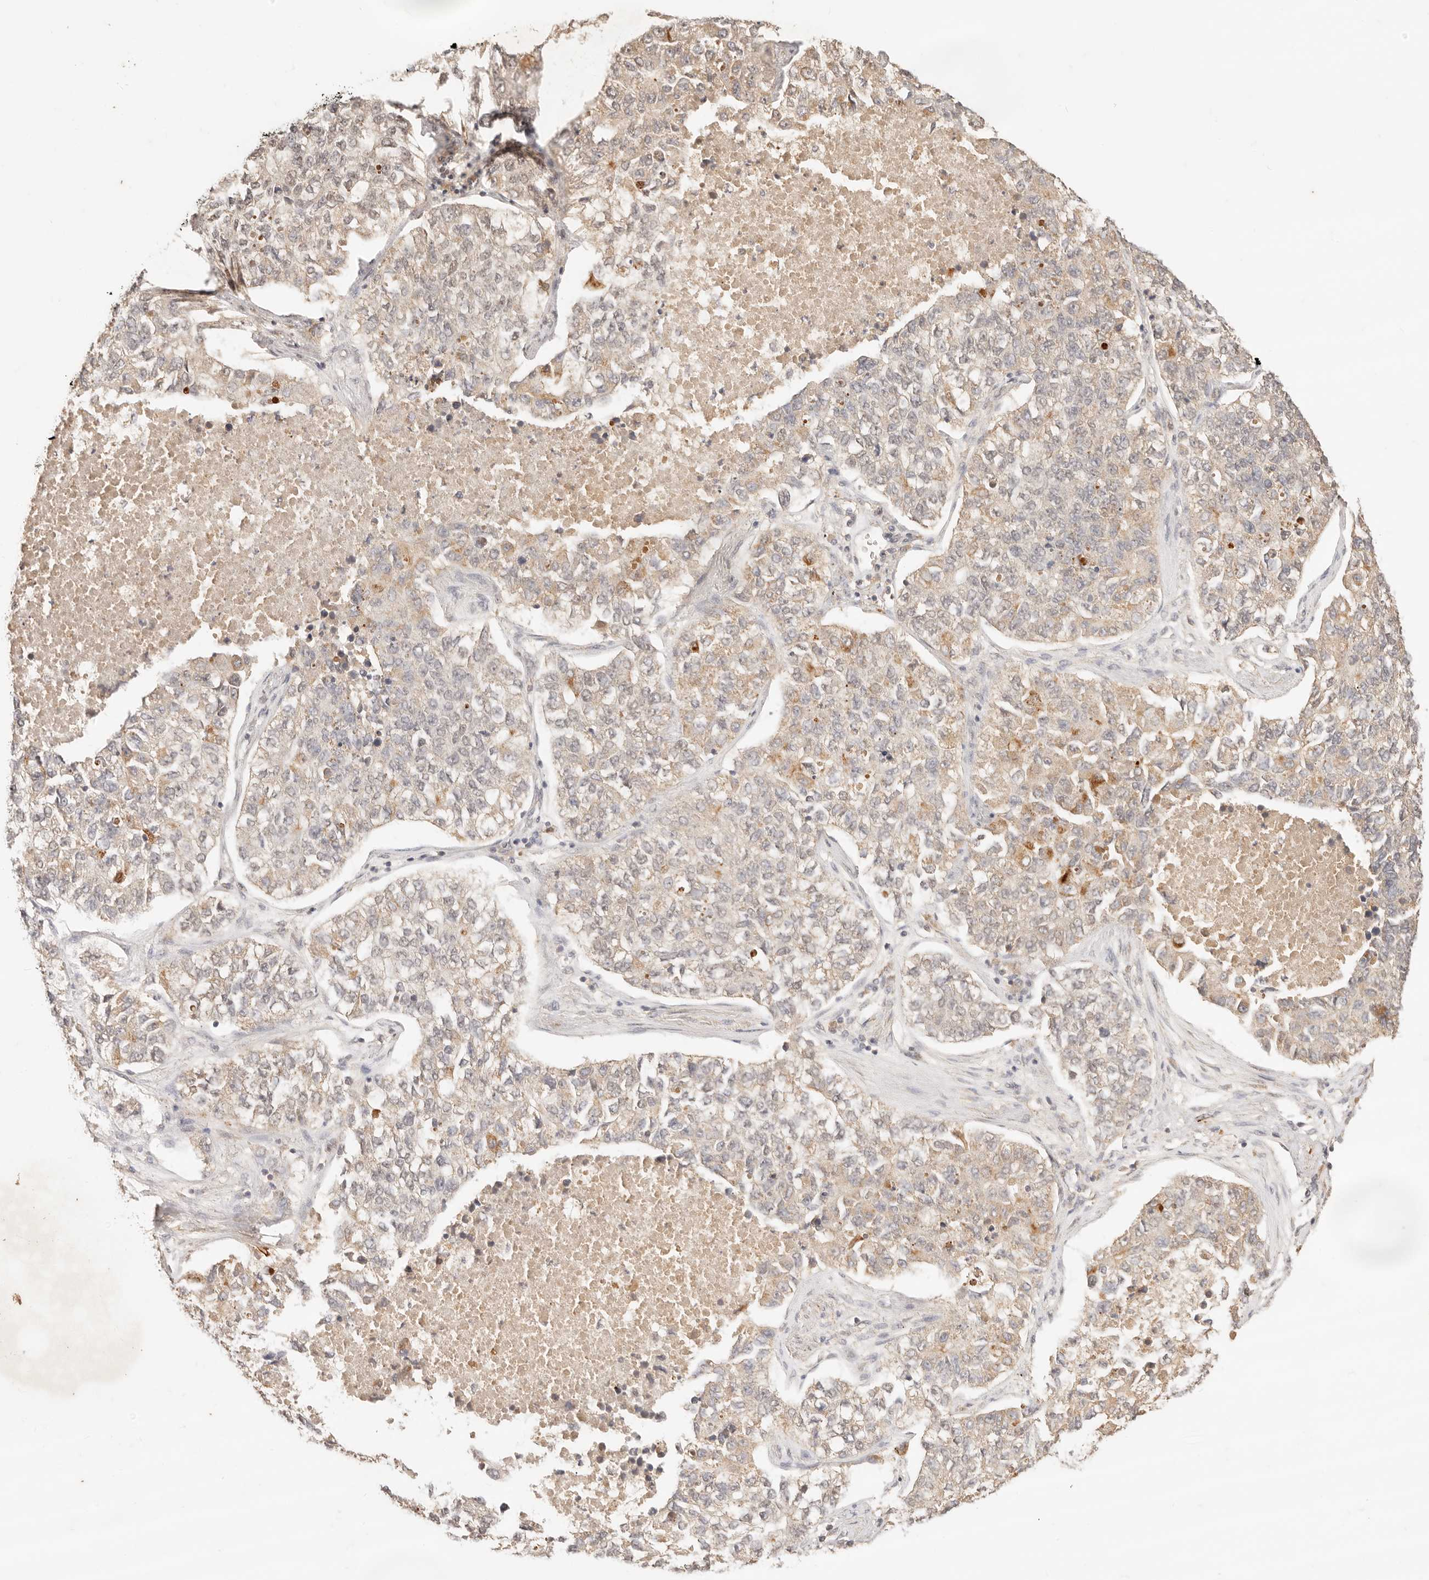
{"staining": {"intensity": "weak", "quantity": "25%-75%", "location": "cytoplasmic/membranous"}, "tissue": "lung cancer", "cell_type": "Tumor cells", "image_type": "cancer", "snomed": [{"axis": "morphology", "description": "Adenocarcinoma, NOS"}, {"axis": "topography", "description": "Lung"}], "caption": "High-power microscopy captured an immunohistochemistry (IHC) histopathology image of lung adenocarcinoma, revealing weak cytoplasmic/membranous positivity in approximately 25%-75% of tumor cells.", "gene": "TRIM11", "patient": {"sex": "male", "age": 49}}